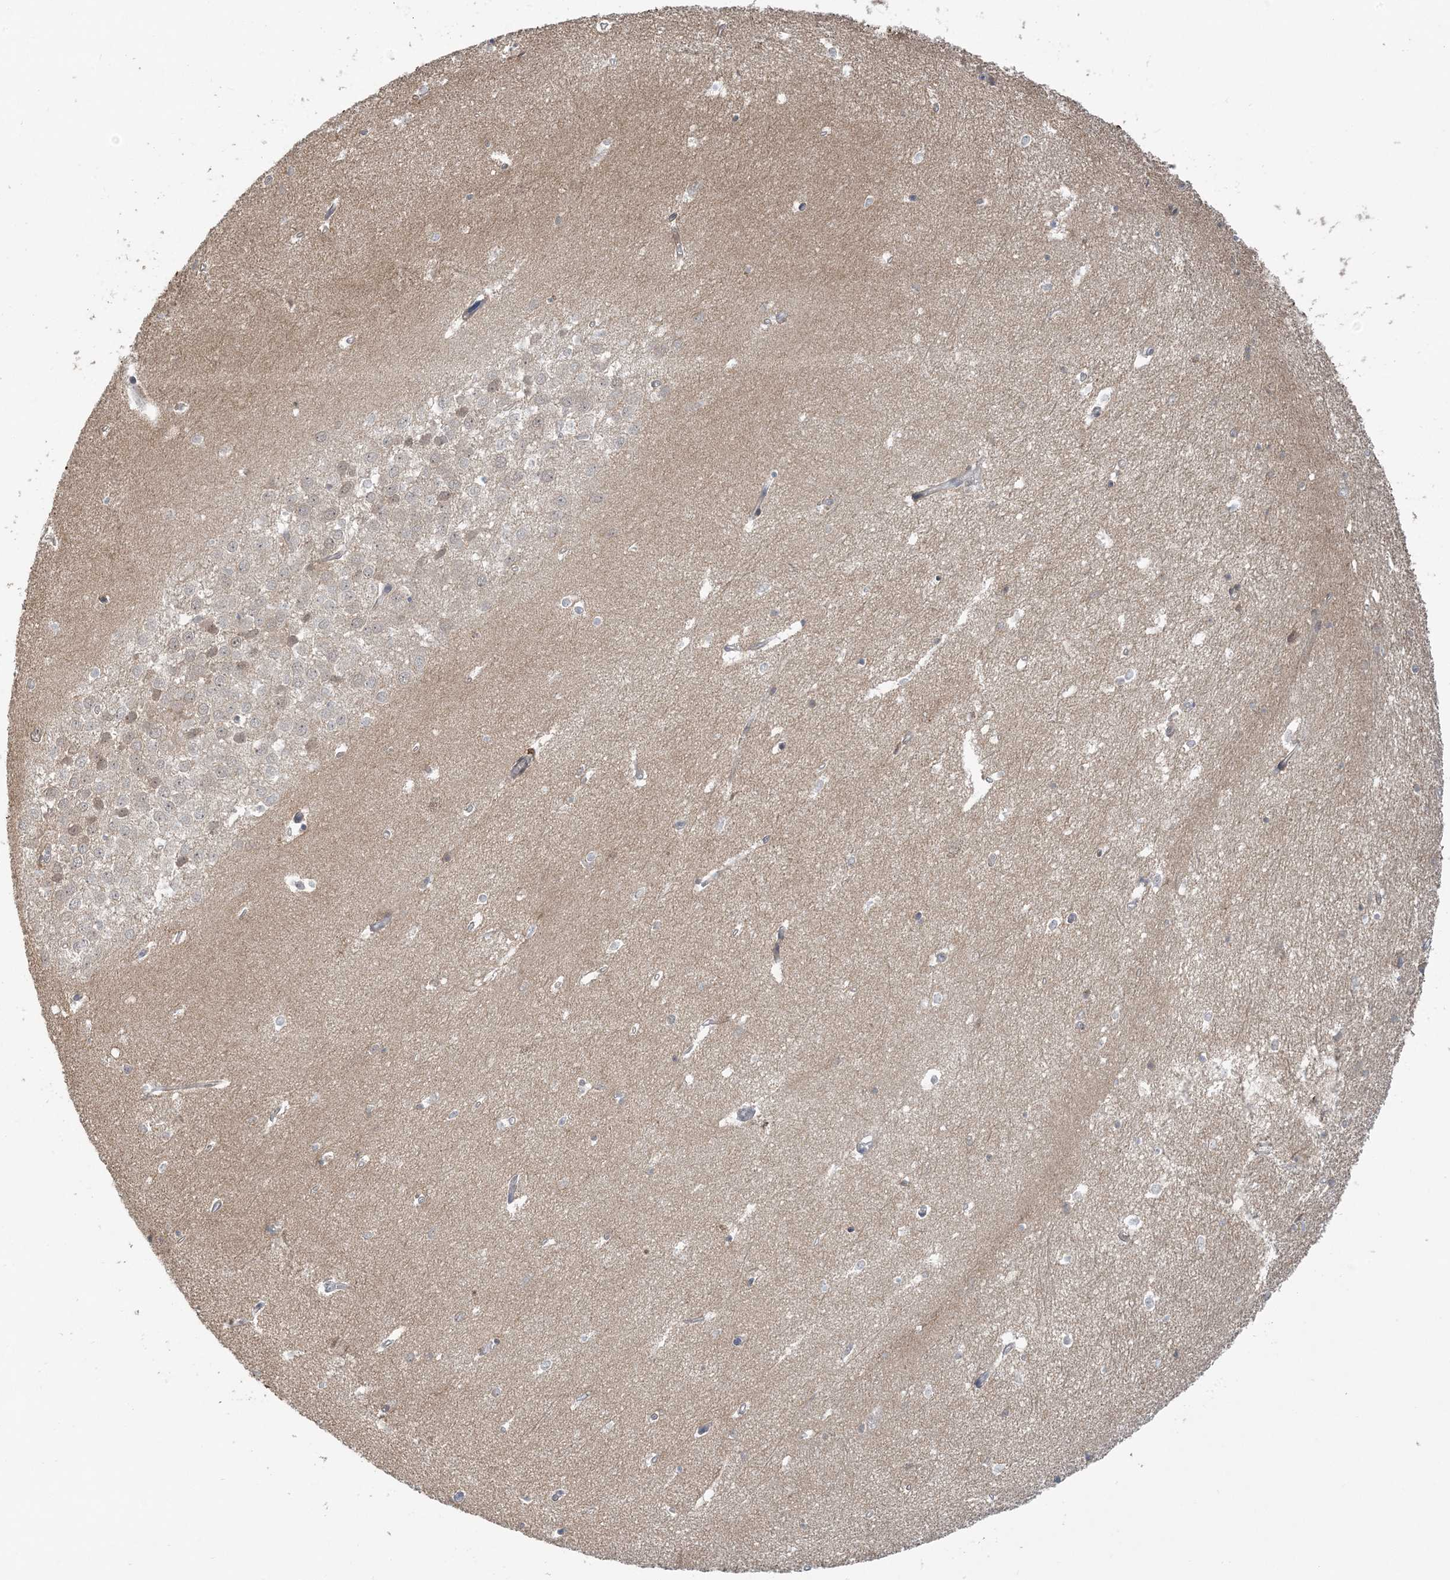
{"staining": {"intensity": "negative", "quantity": "none", "location": "none"}, "tissue": "hippocampus", "cell_type": "Glial cells", "image_type": "normal", "snomed": [{"axis": "morphology", "description": "Normal tissue, NOS"}, {"axis": "topography", "description": "Hippocampus"}], "caption": "There is no significant staining in glial cells of hippocampus. Nuclei are stained in blue.", "gene": "PRRT3", "patient": {"sex": "female", "age": 64}}